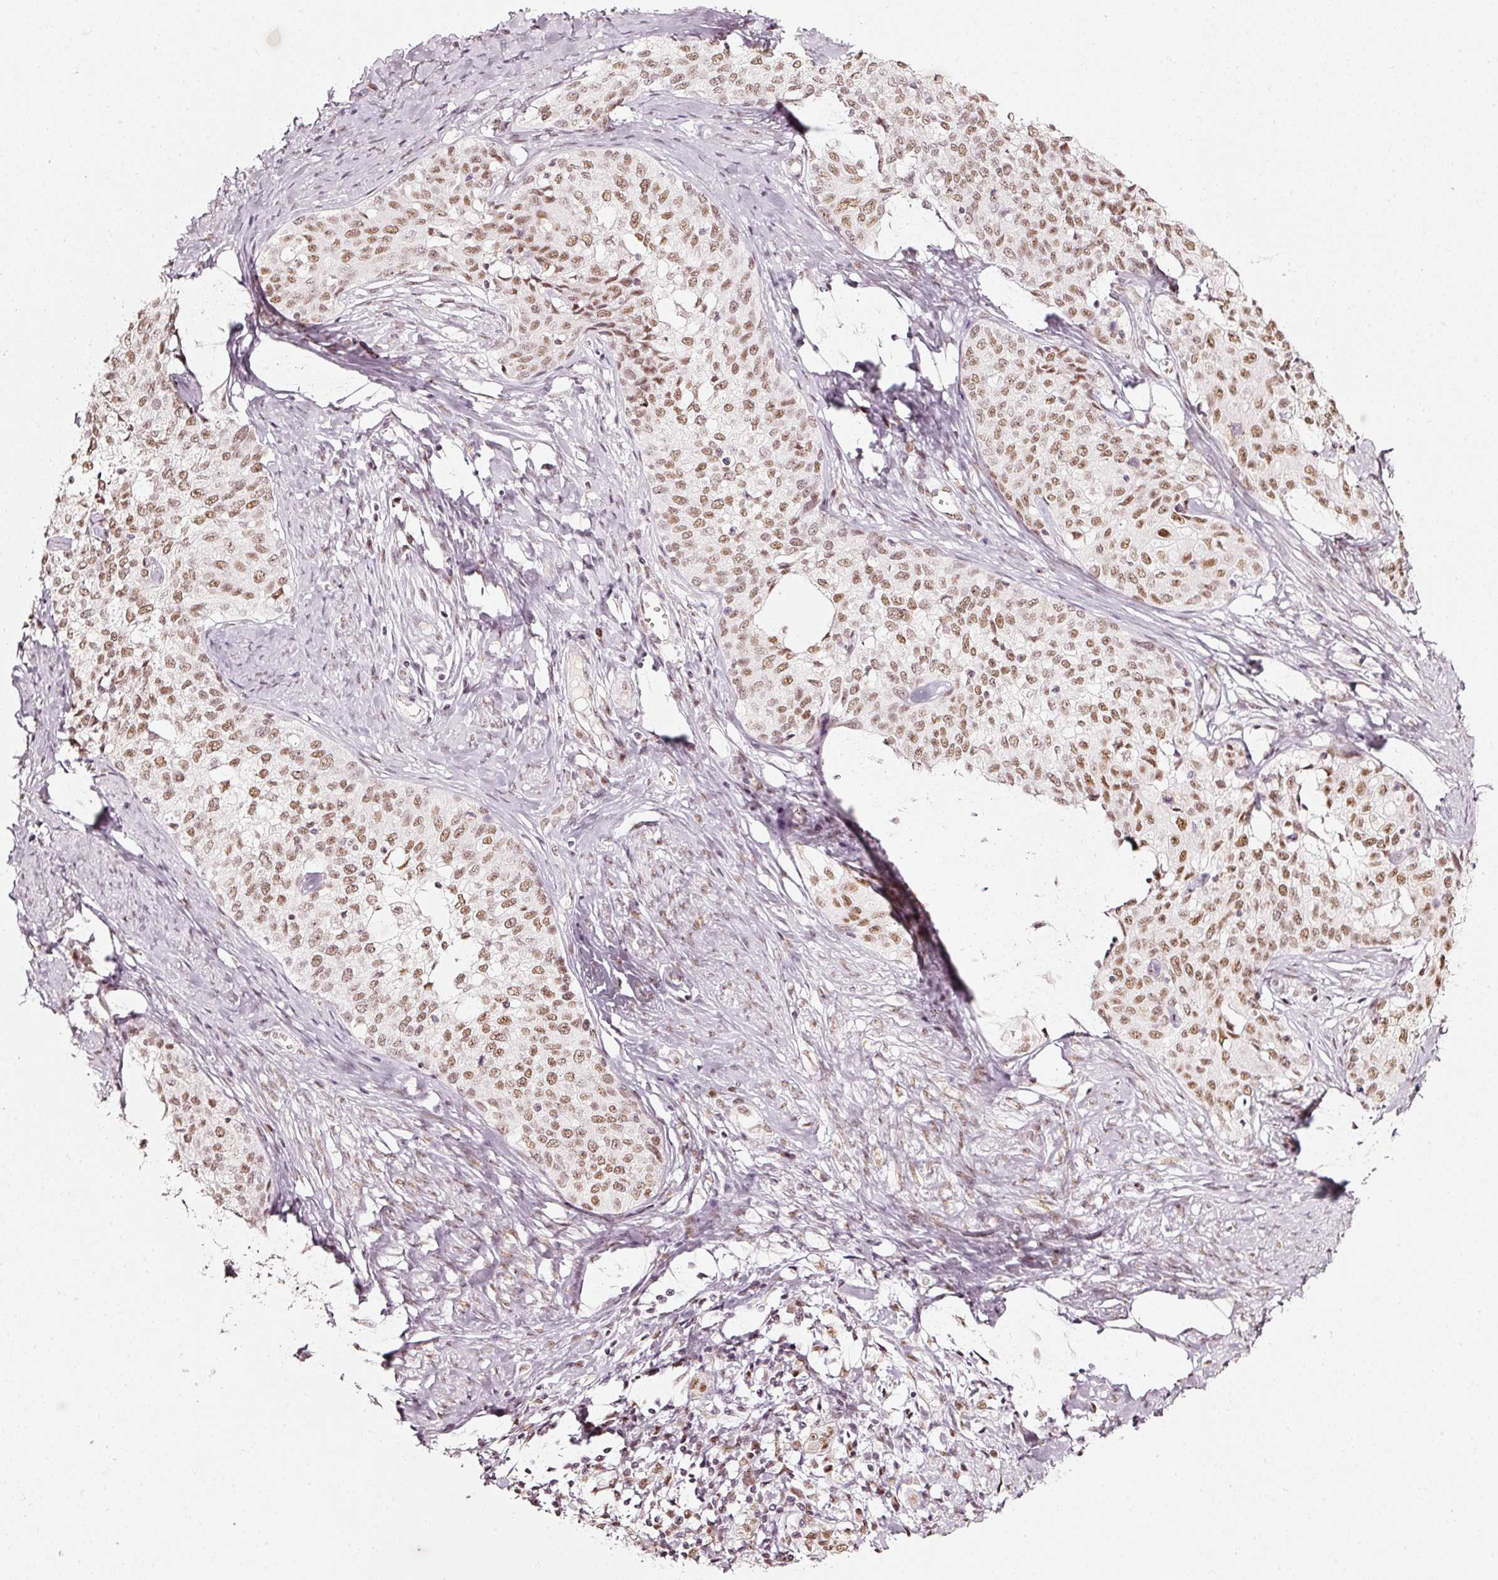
{"staining": {"intensity": "moderate", "quantity": ">75%", "location": "nuclear"}, "tissue": "cervical cancer", "cell_type": "Tumor cells", "image_type": "cancer", "snomed": [{"axis": "morphology", "description": "Squamous cell carcinoma, NOS"}, {"axis": "morphology", "description": "Adenocarcinoma, NOS"}, {"axis": "topography", "description": "Cervix"}], "caption": "This is an image of immunohistochemistry staining of cervical squamous cell carcinoma, which shows moderate expression in the nuclear of tumor cells.", "gene": "PPP1R10", "patient": {"sex": "female", "age": 52}}